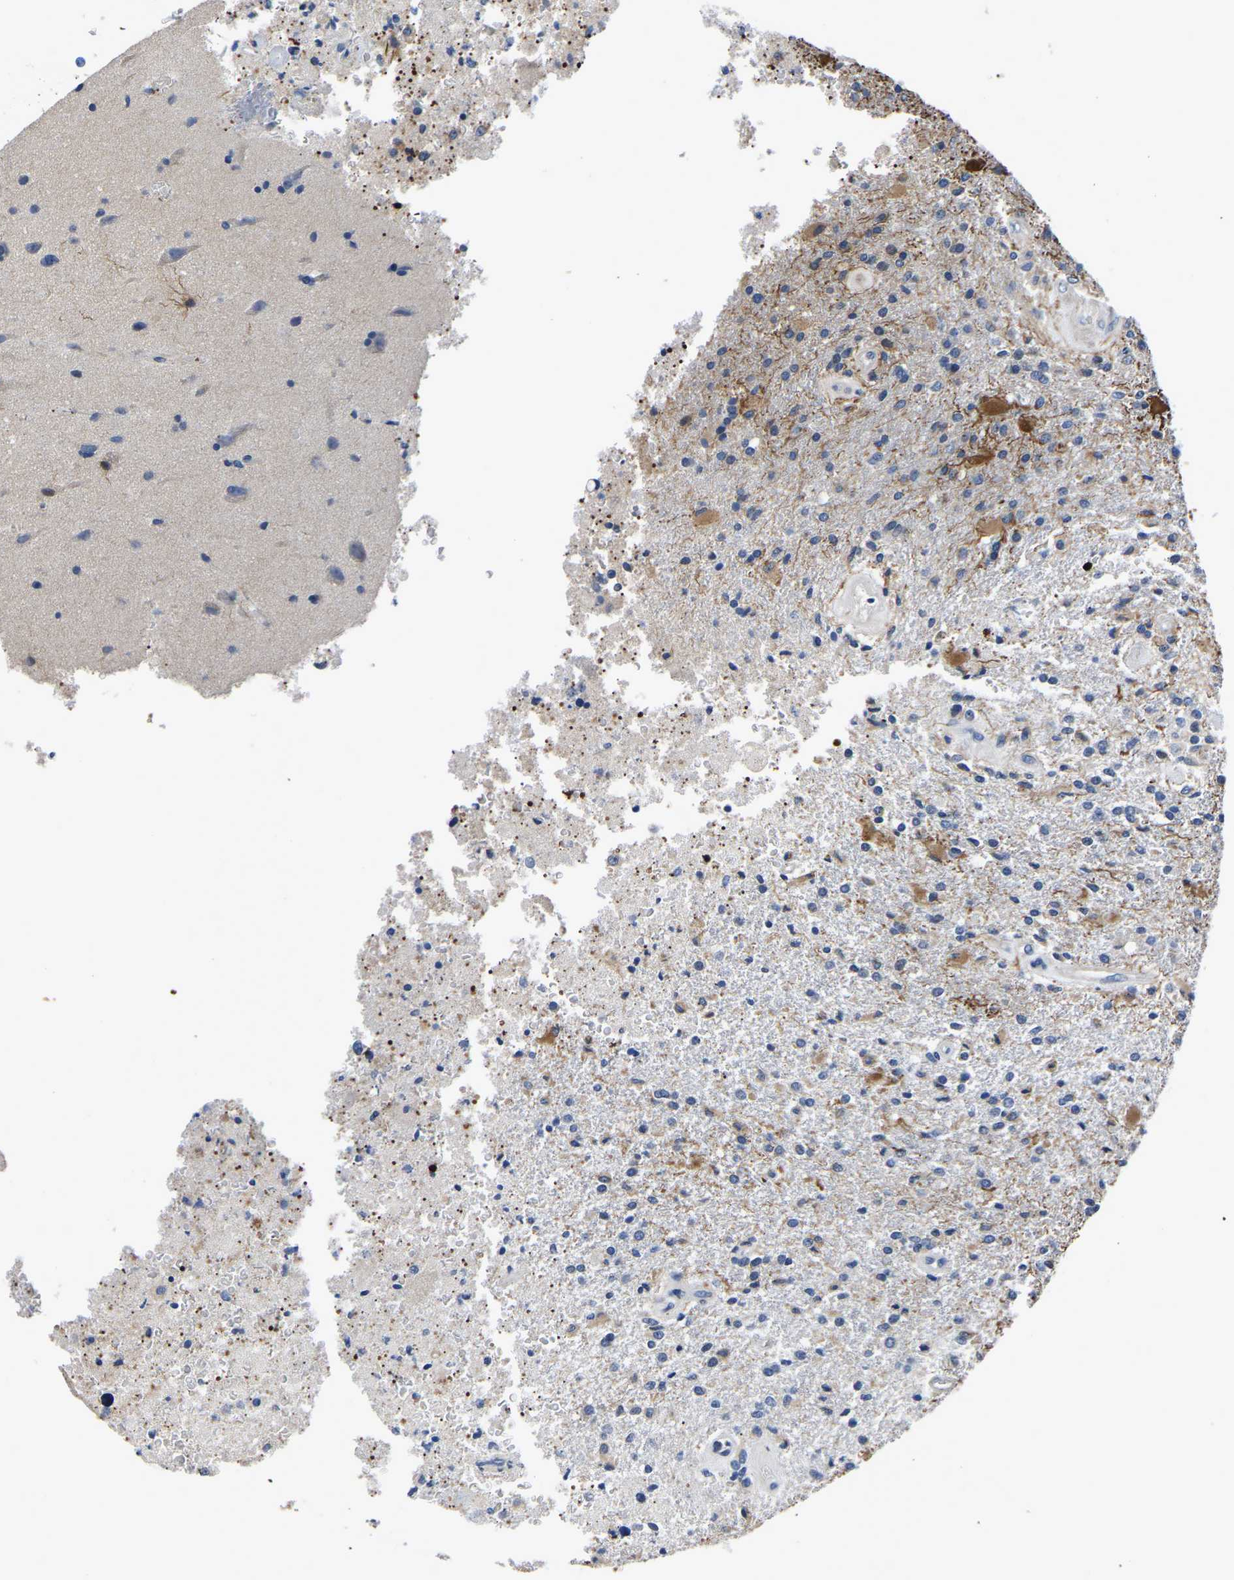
{"staining": {"intensity": "moderate", "quantity": "<25%", "location": "cytoplasmic/membranous"}, "tissue": "glioma", "cell_type": "Tumor cells", "image_type": "cancer", "snomed": [{"axis": "morphology", "description": "Normal tissue, NOS"}, {"axis": "morphology", "description": "Glioma, malignant, High grade"}, {"axis": "topography", "description": "Cerebral cortex"}], "caption": "Glioma tissue reveals moderate cytoplasmic/membranous expression in about <25% of tumor cells", "gene": "PDLIM7", "patient": {"sex": "male", "age": 77}}